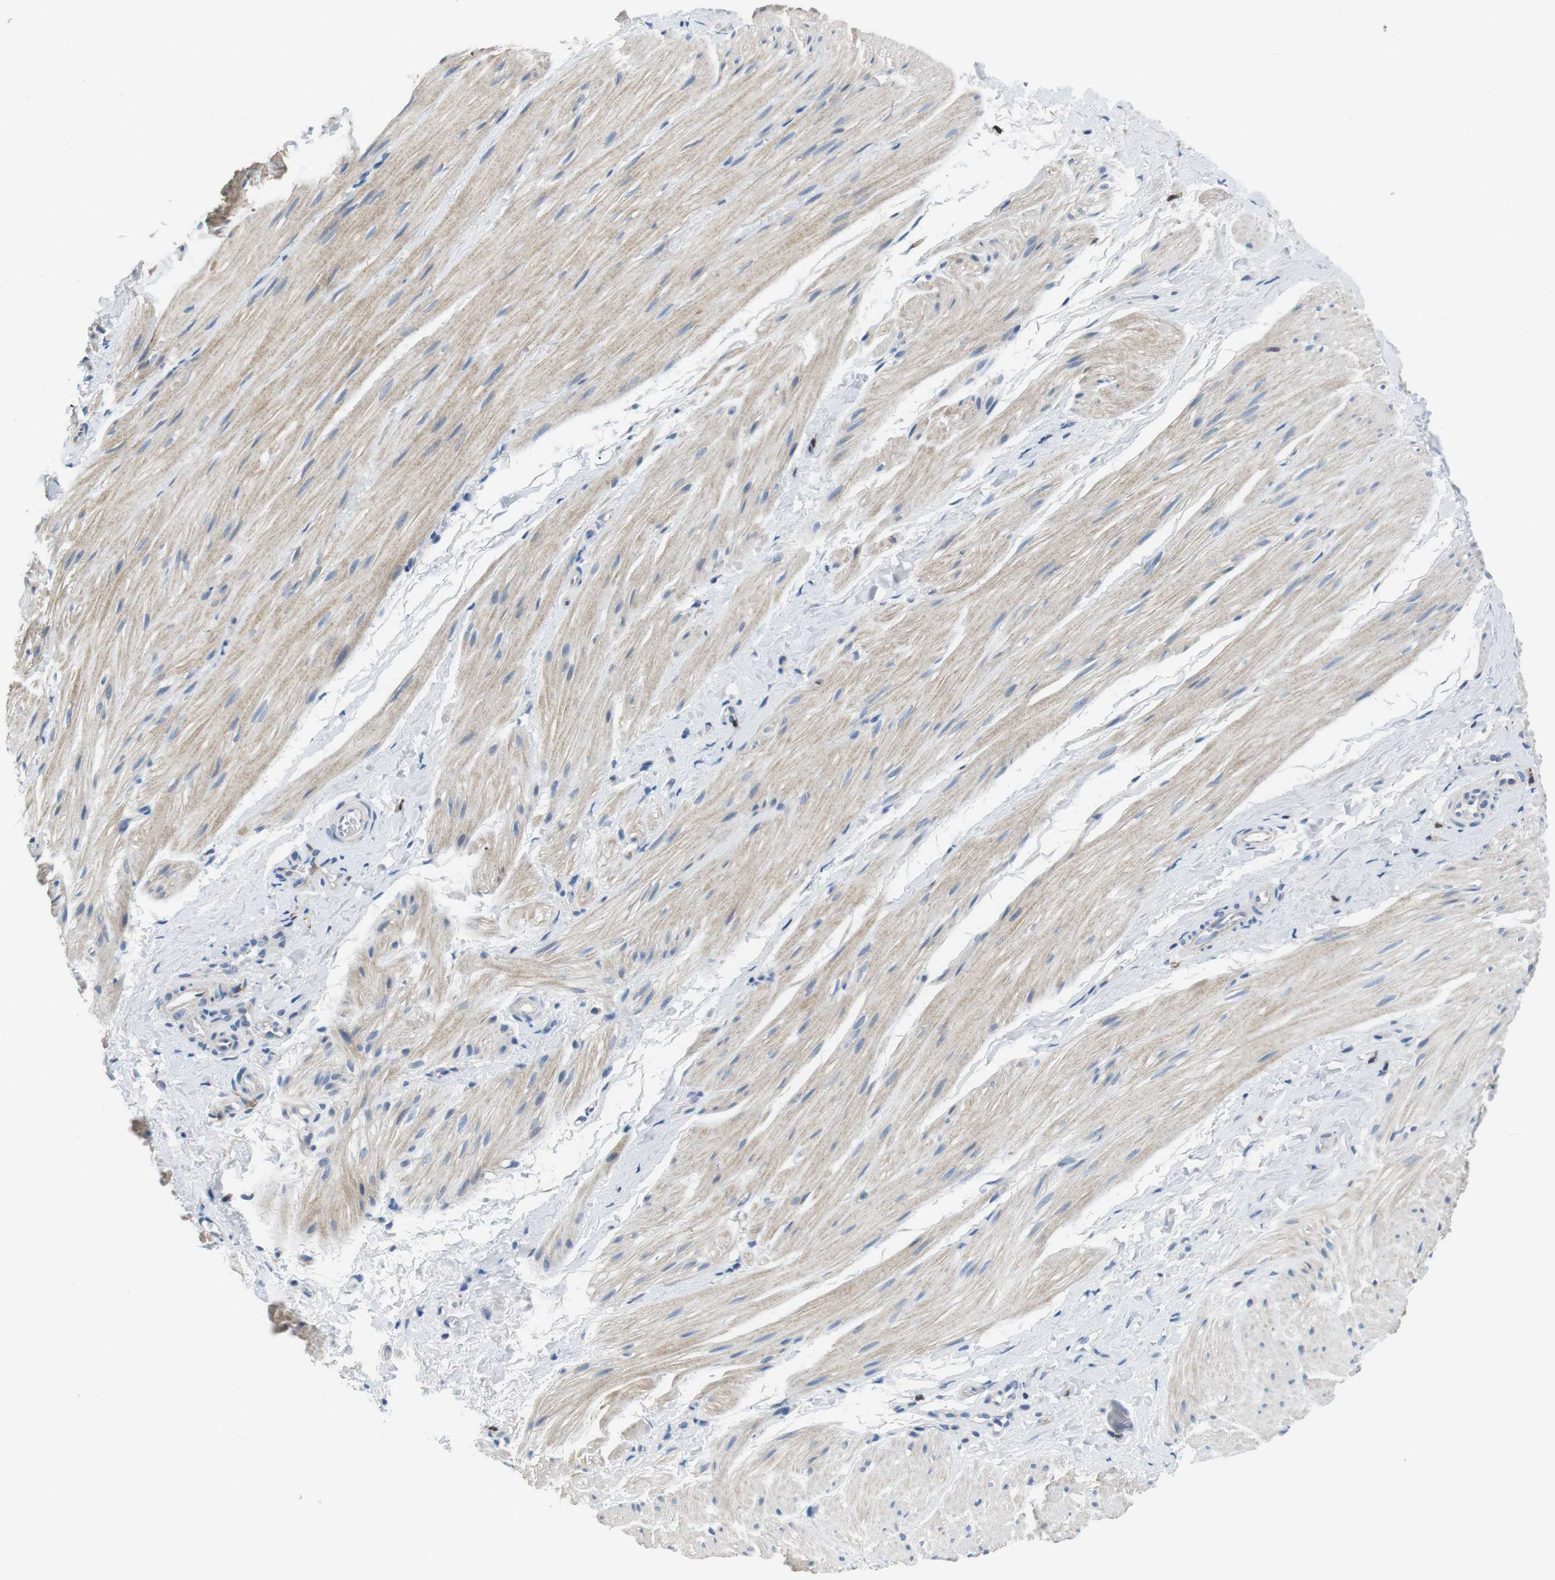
{"staining": {"intensity": "weak", "quantity": "25%-75%", "location": "cytoplasmic/membranous"}, "tissue": "smooth muscle", "cell_type": "Smooth muscle cells", "image_type": "normal", "snomed": [{"axis": "morphology", "description": "Normal tissue, NOS"}, {"axis": "topography", "description": "Smooth muscle"}], "caption": "Immunohistochemistry of benign smooth muscle exhibits low levels of weak cytoplasmic/membranous positivity in approximately 25%-75% of smooth muscle cells.", "gene": "CD6", "patient": {"sex": "male", "age": 16}}